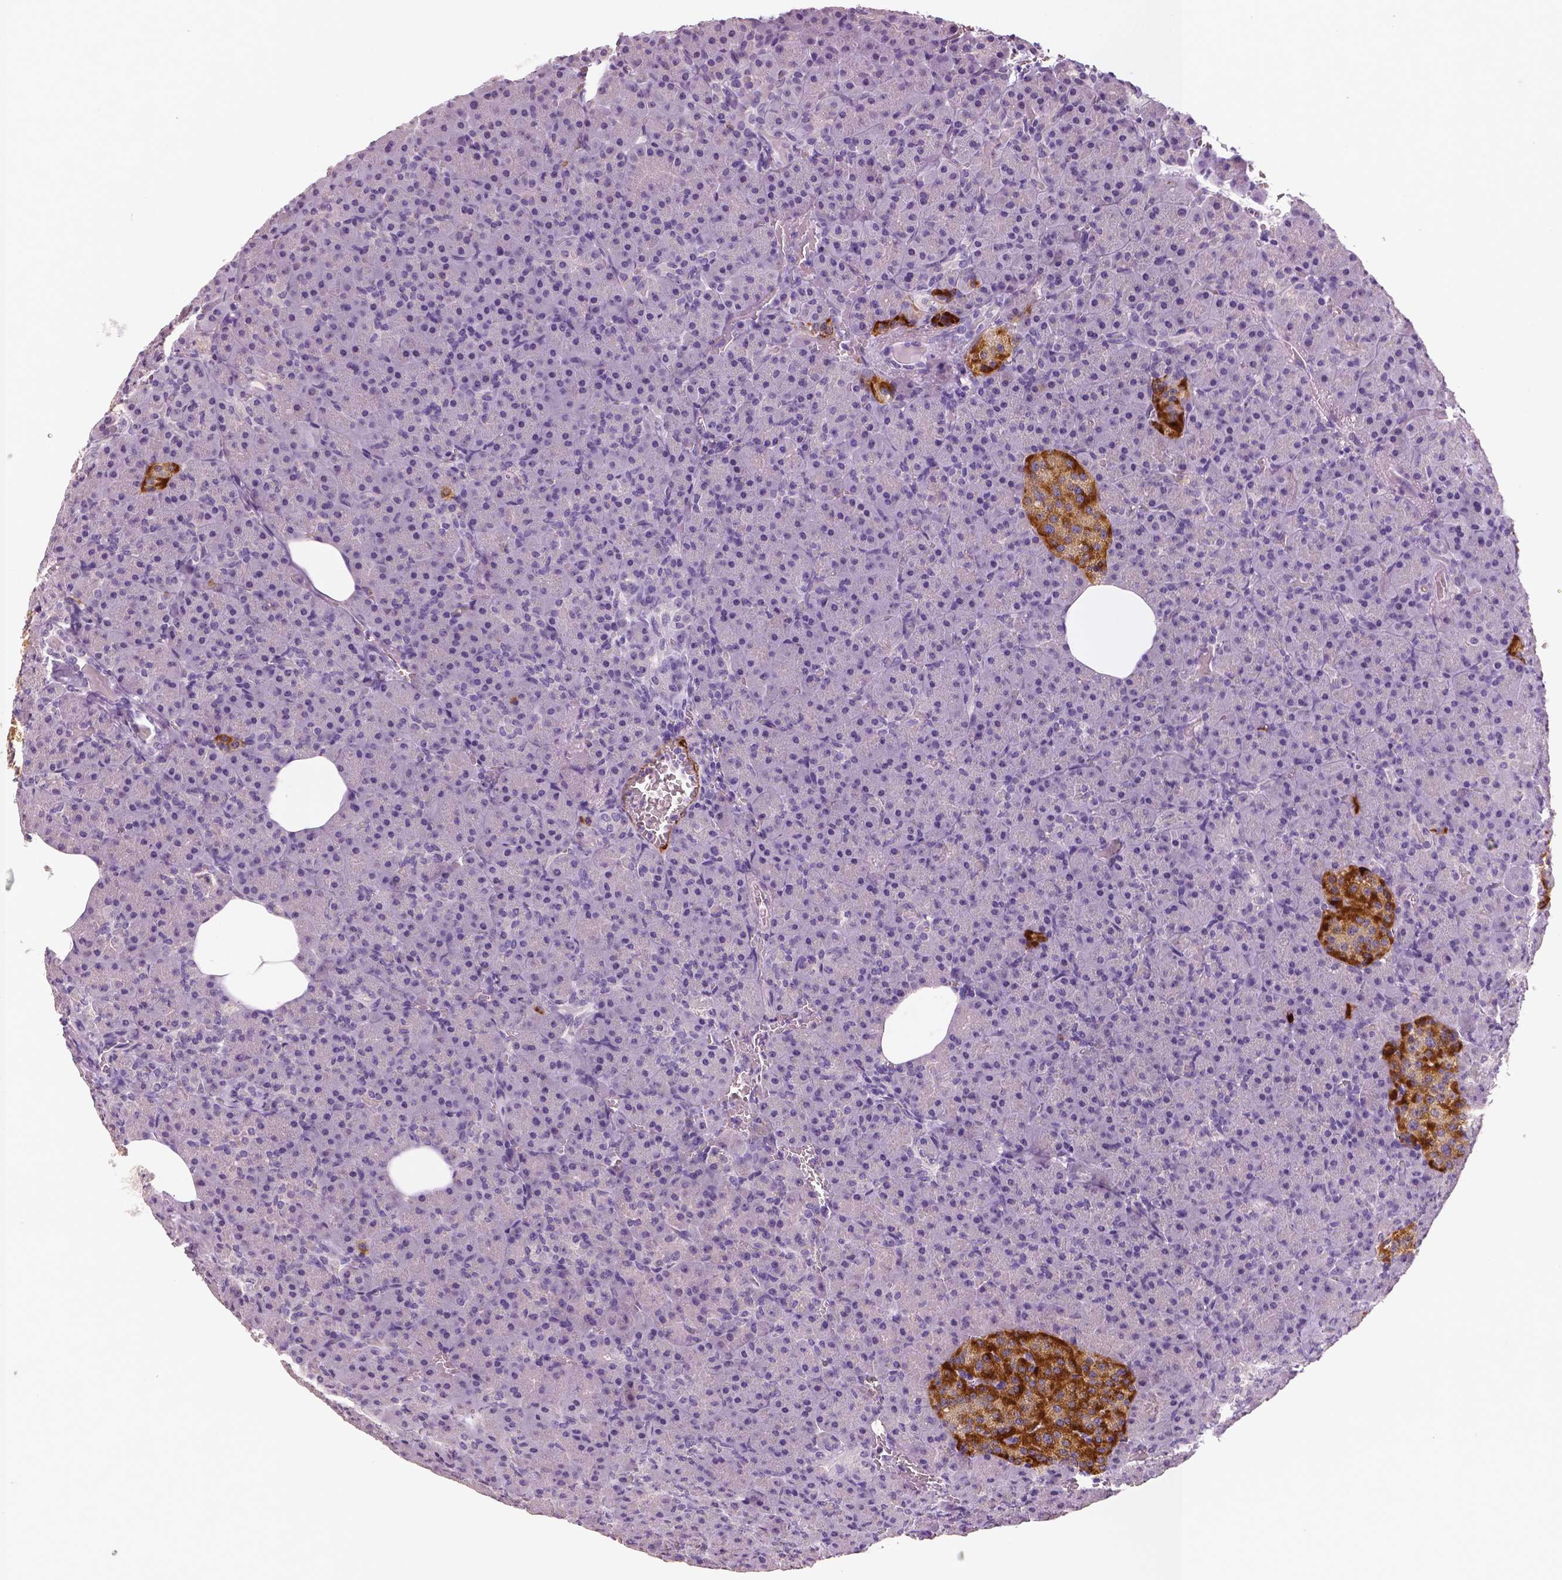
{"staining": {"intensity": "negative", "quantity": "none", "location": "none"}, "tissue": "pancreas", "cell_type": "Exocrine glandular cells", "image_type": "normal", "snomed": [{"axis": "morphology", "description": "Normal tissue, NOS"}, {"axis": "topography", "description": "Pancreas"}], "caption": "DAB (3,3'-diaminobenzidine) immunohistochemical staining of normal pancreas exhibits no significant positivity in exocrine glandular cells.", "gene": "TSPAN7", "patient": {"sex": "female", "age": 74}}